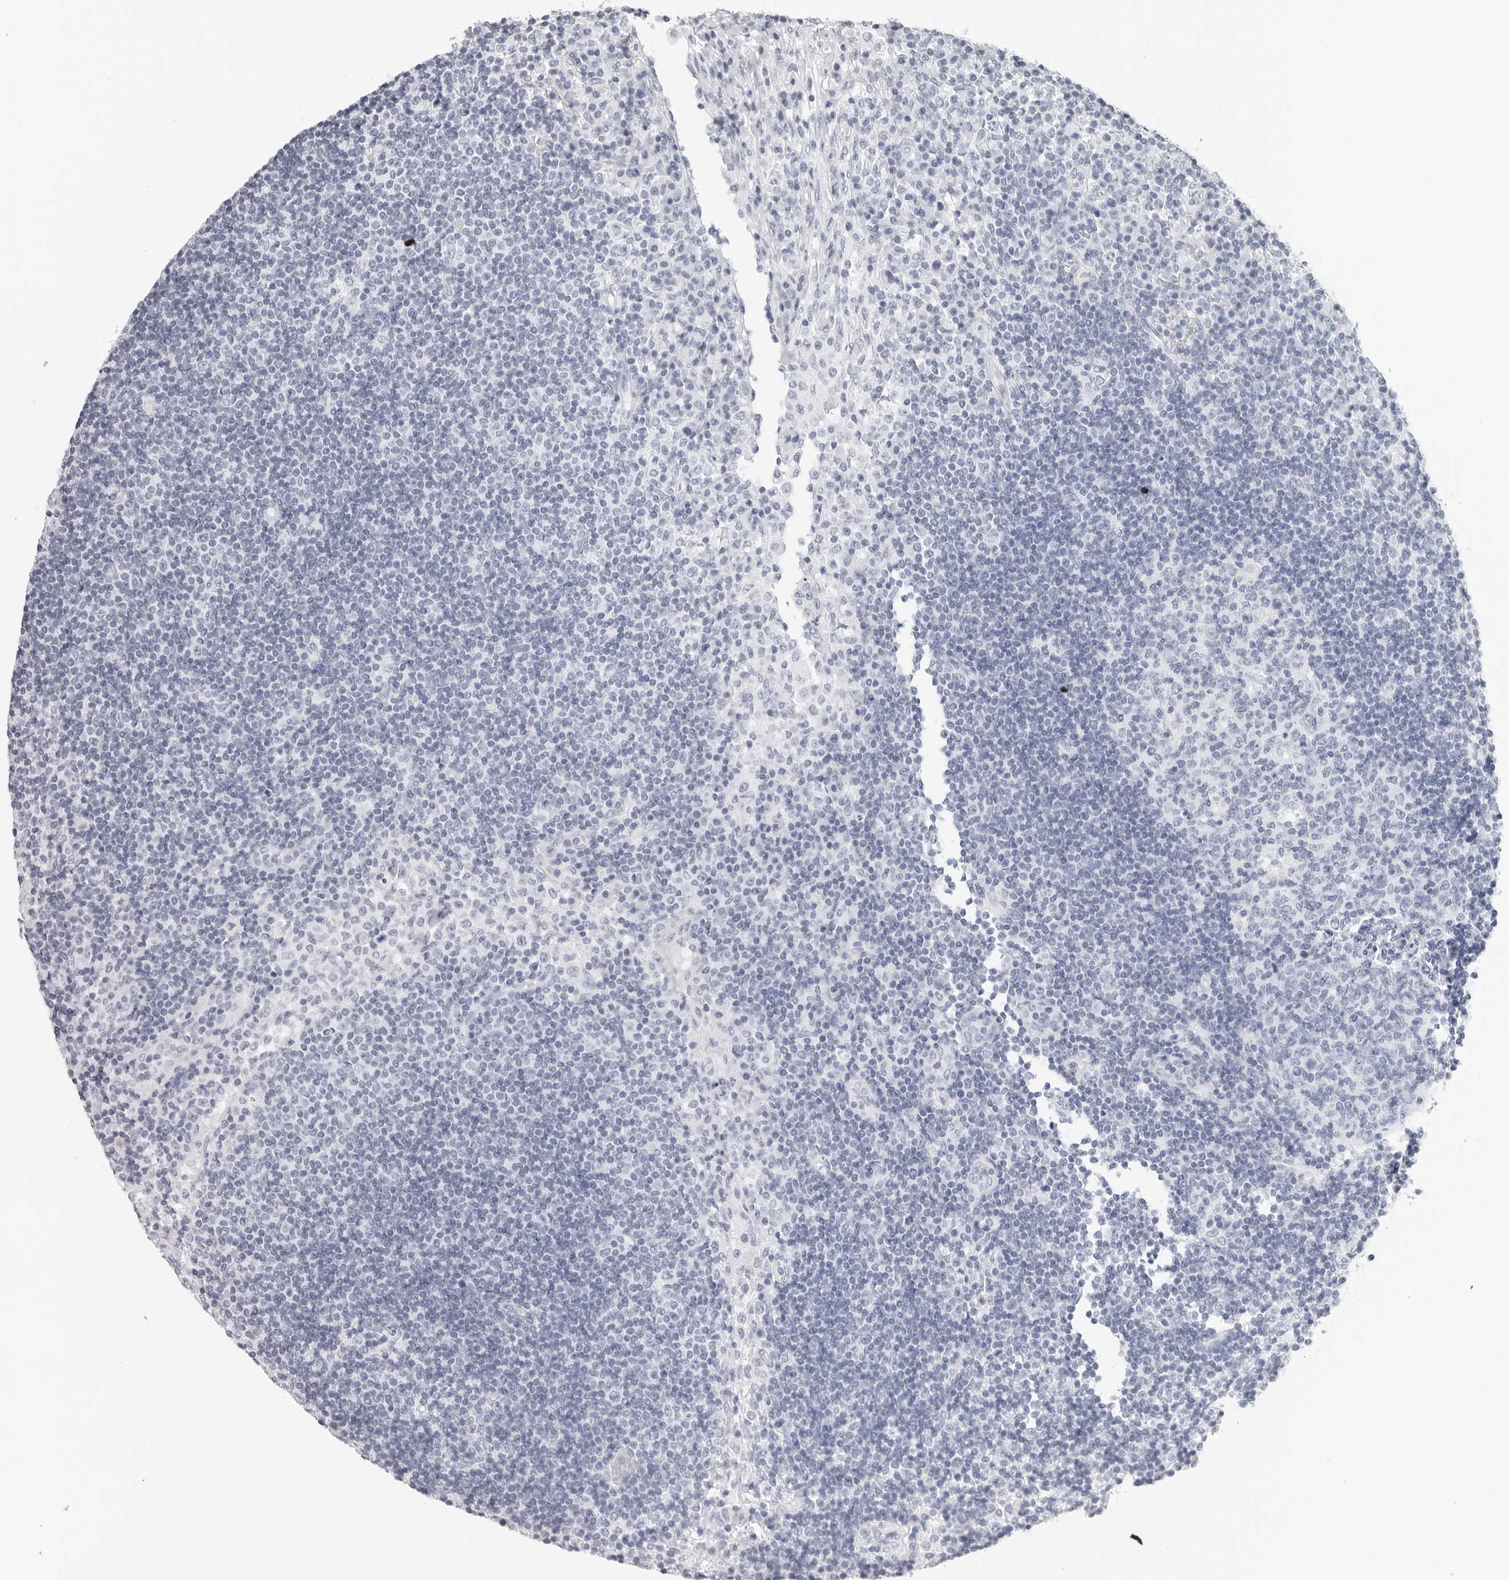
{"staining": {"intensity": "negative", "quantity": "none", "location": "none"}, "tissue": "lymph node", "cell_type": "Germinal center cells", "image_type": "normal", "snomed": [{"axis": "morphology", "description": "Normal tissue, NOS"}, {"axis": "topography", "description": "Lymph node"}], "caption": "A high-resolution photomicrograph shows IHC staining of unremarkable lymph node, which exhibits no significant staining in germinal center cells.", "gene": "CST1", "patient": {"sex": "female", "age": 53}}